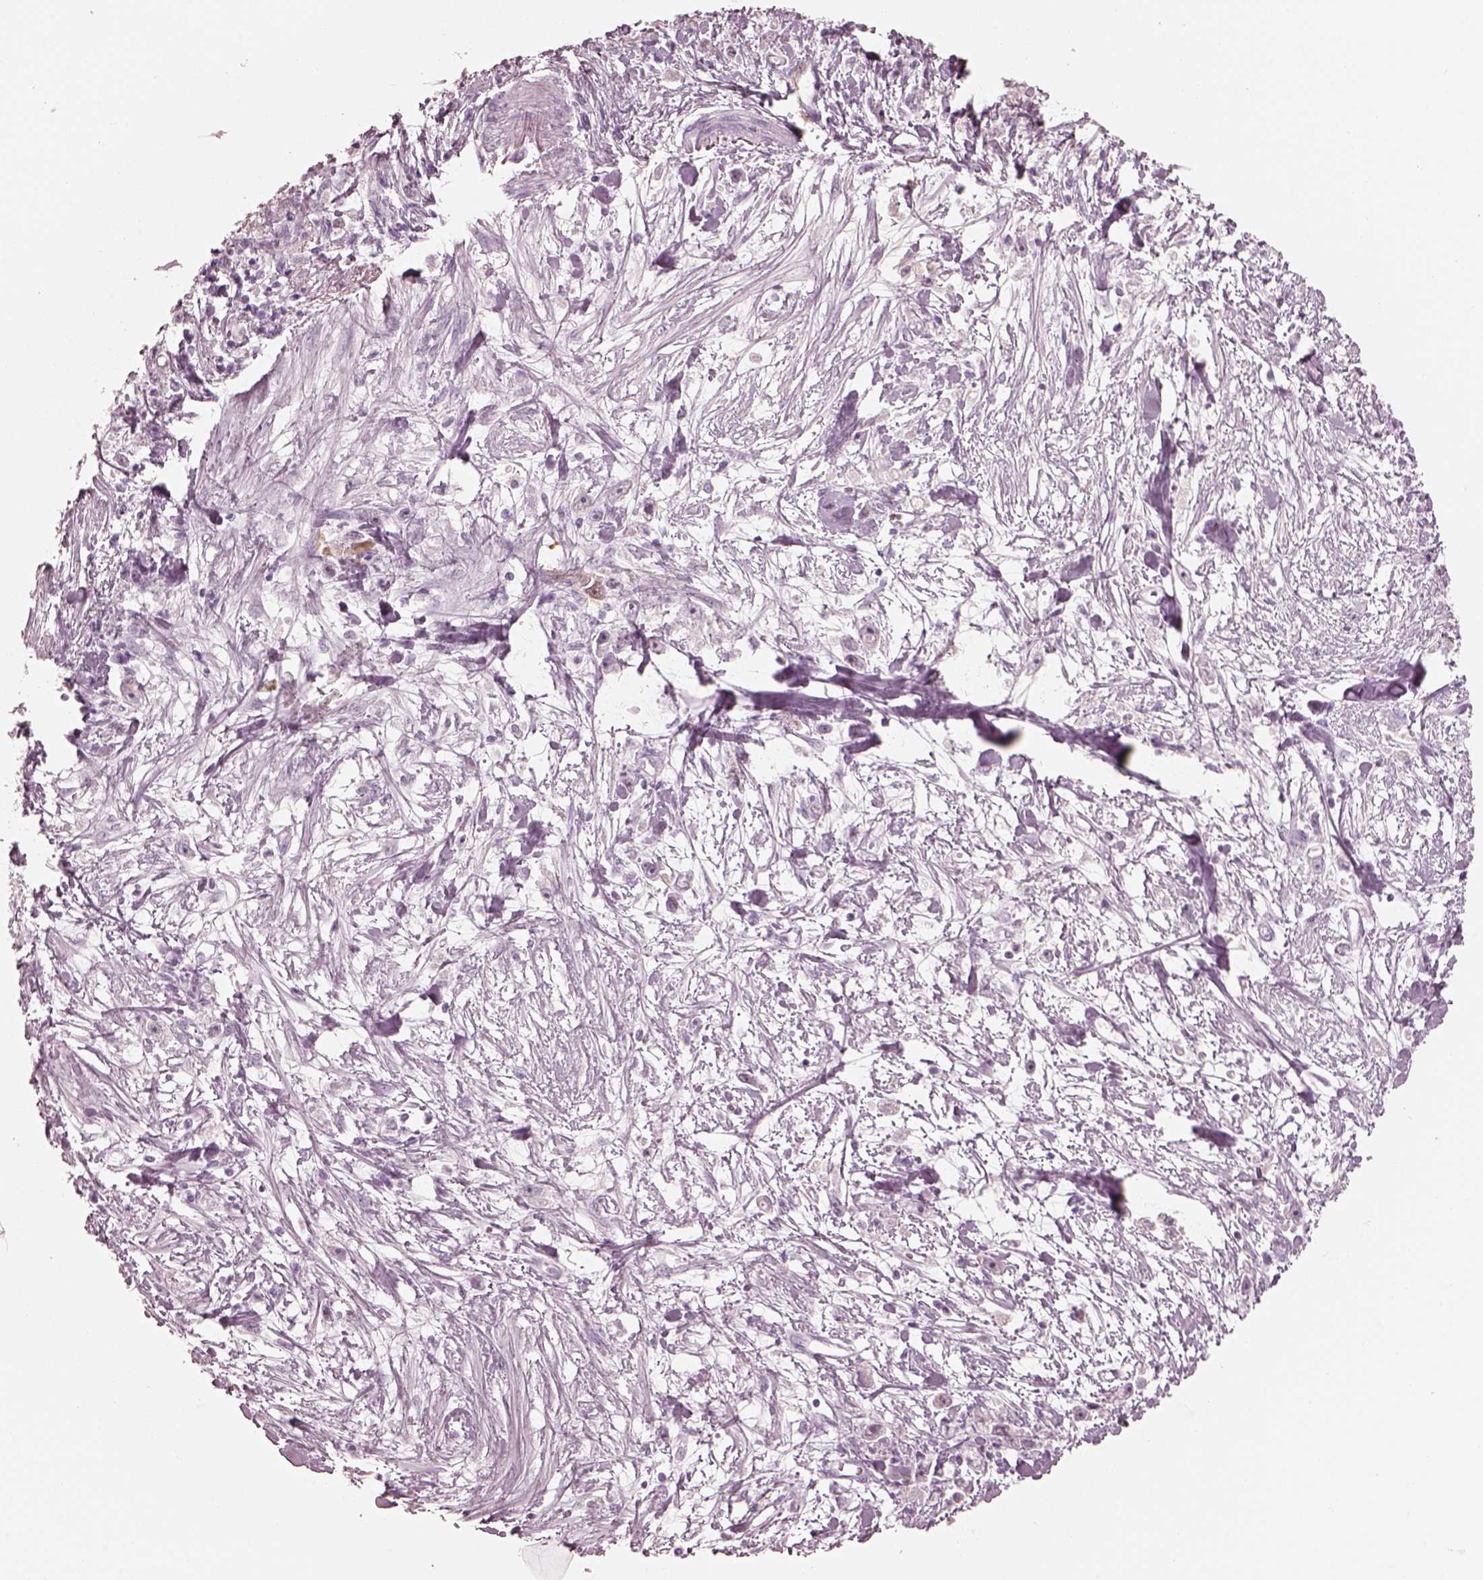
{"staining": {"intensity": "negative", "quantity": "none", "location": "none"}, "tissue": "stomach cancer", "cell_type": "Tumor cells", "image_type": "cancer", "snomed": [{"axis": "morphology", "description": "Adenocarcinoma, NOS"}, {"axis": "topography", "description": "Stomach"}], "caption": "Immunohistochemistry (IHC) of stomach cancer demonstrates no expression in tumor cells.", "gene": "C2orf81", "patient": {"sex": "female", "age": 59}}